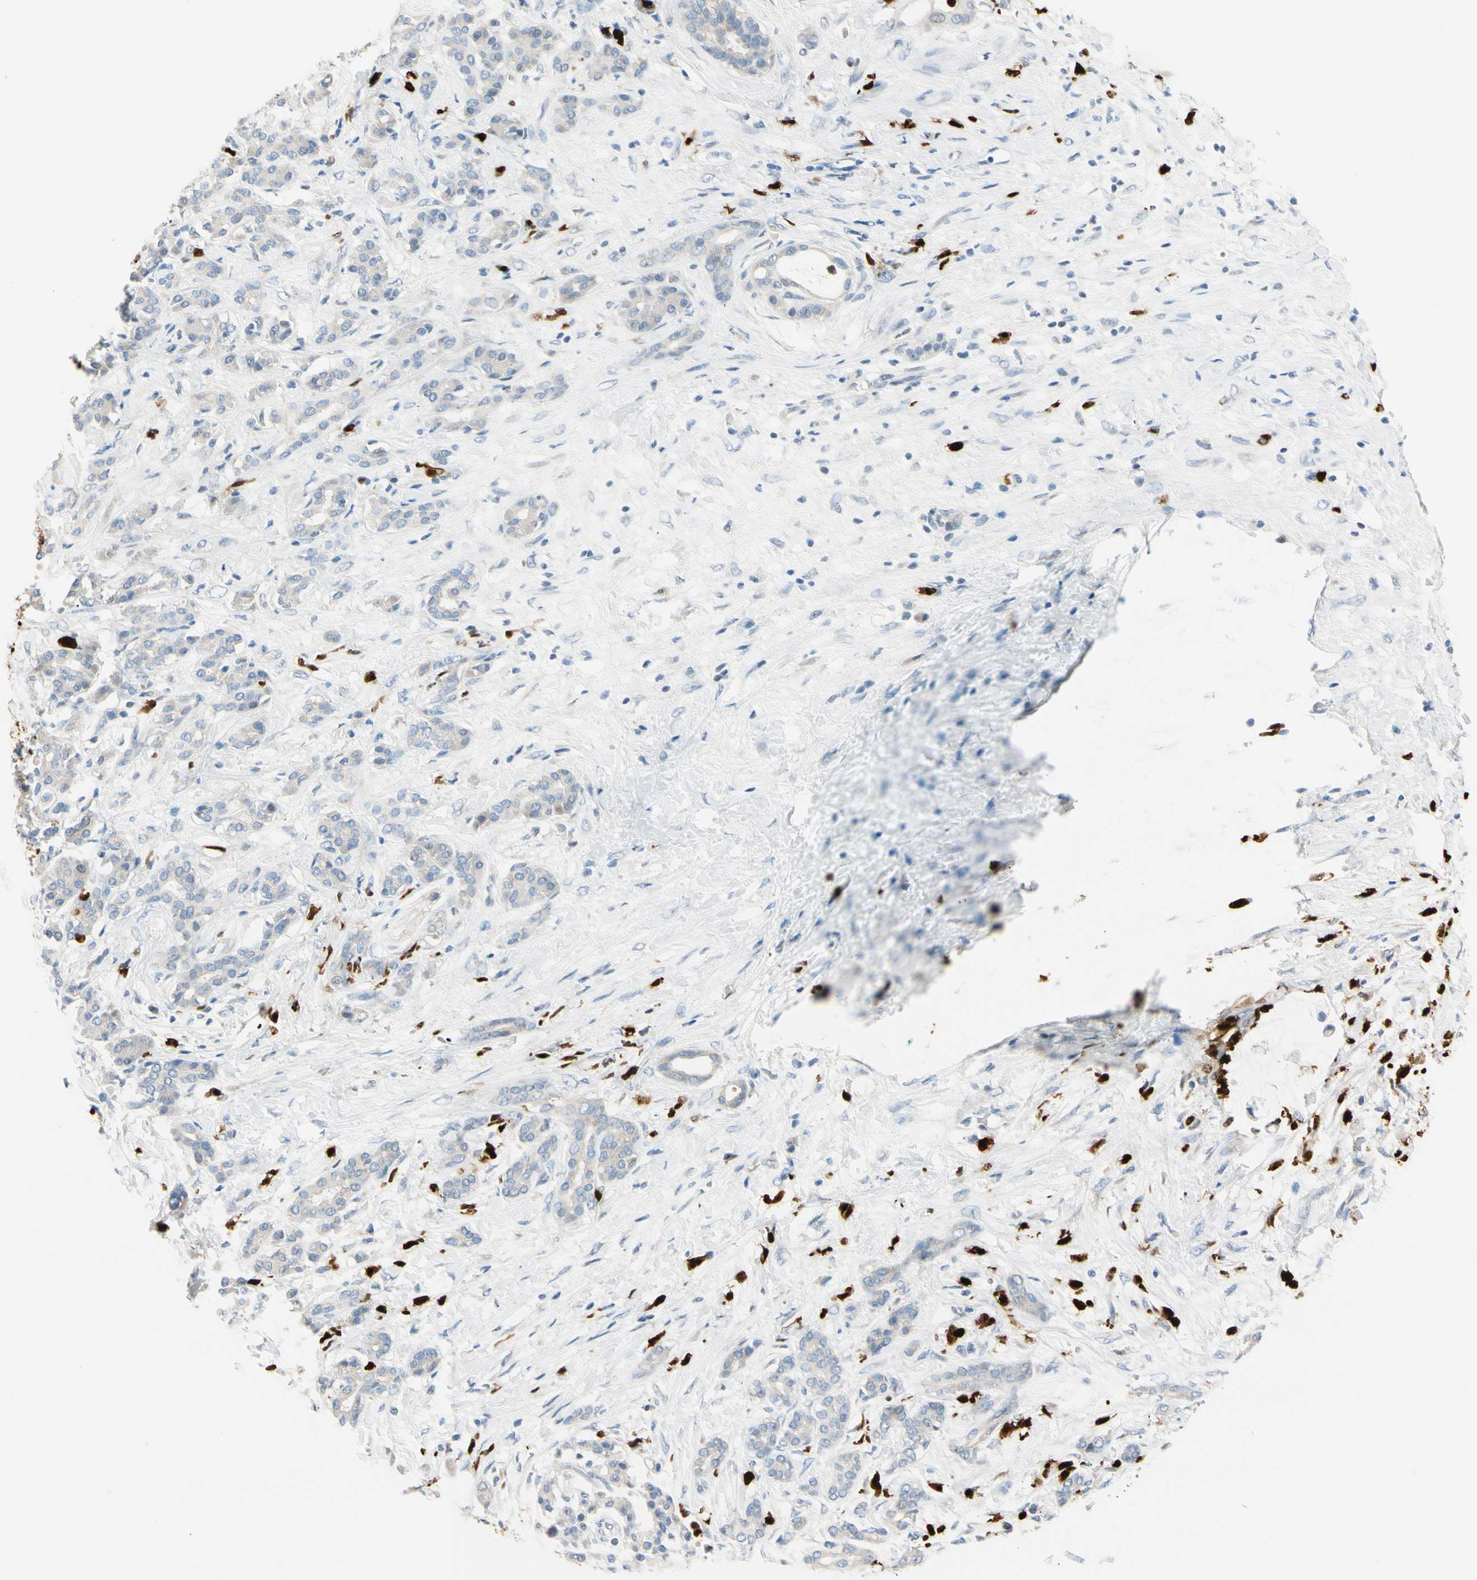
{"staining": {"intensity": "negative", "quantity": "none", "location": "none"}, "tissue": "pancreatic cancer", "cell_type": "Tumor cells", "image_type": "cancer", "snomed": [{"axis": "morphology", "description": "Adenocarcinoma, NOS"}, {"axis": "topography", "description": "Pancreas"}], "caption": "An image of adenocarcinoma (pancreatic) stained for a protein exhibits no brown staining in tumor cells.", "gene": "TRAF5", "patient": {"sex": "male", "age": 41}}